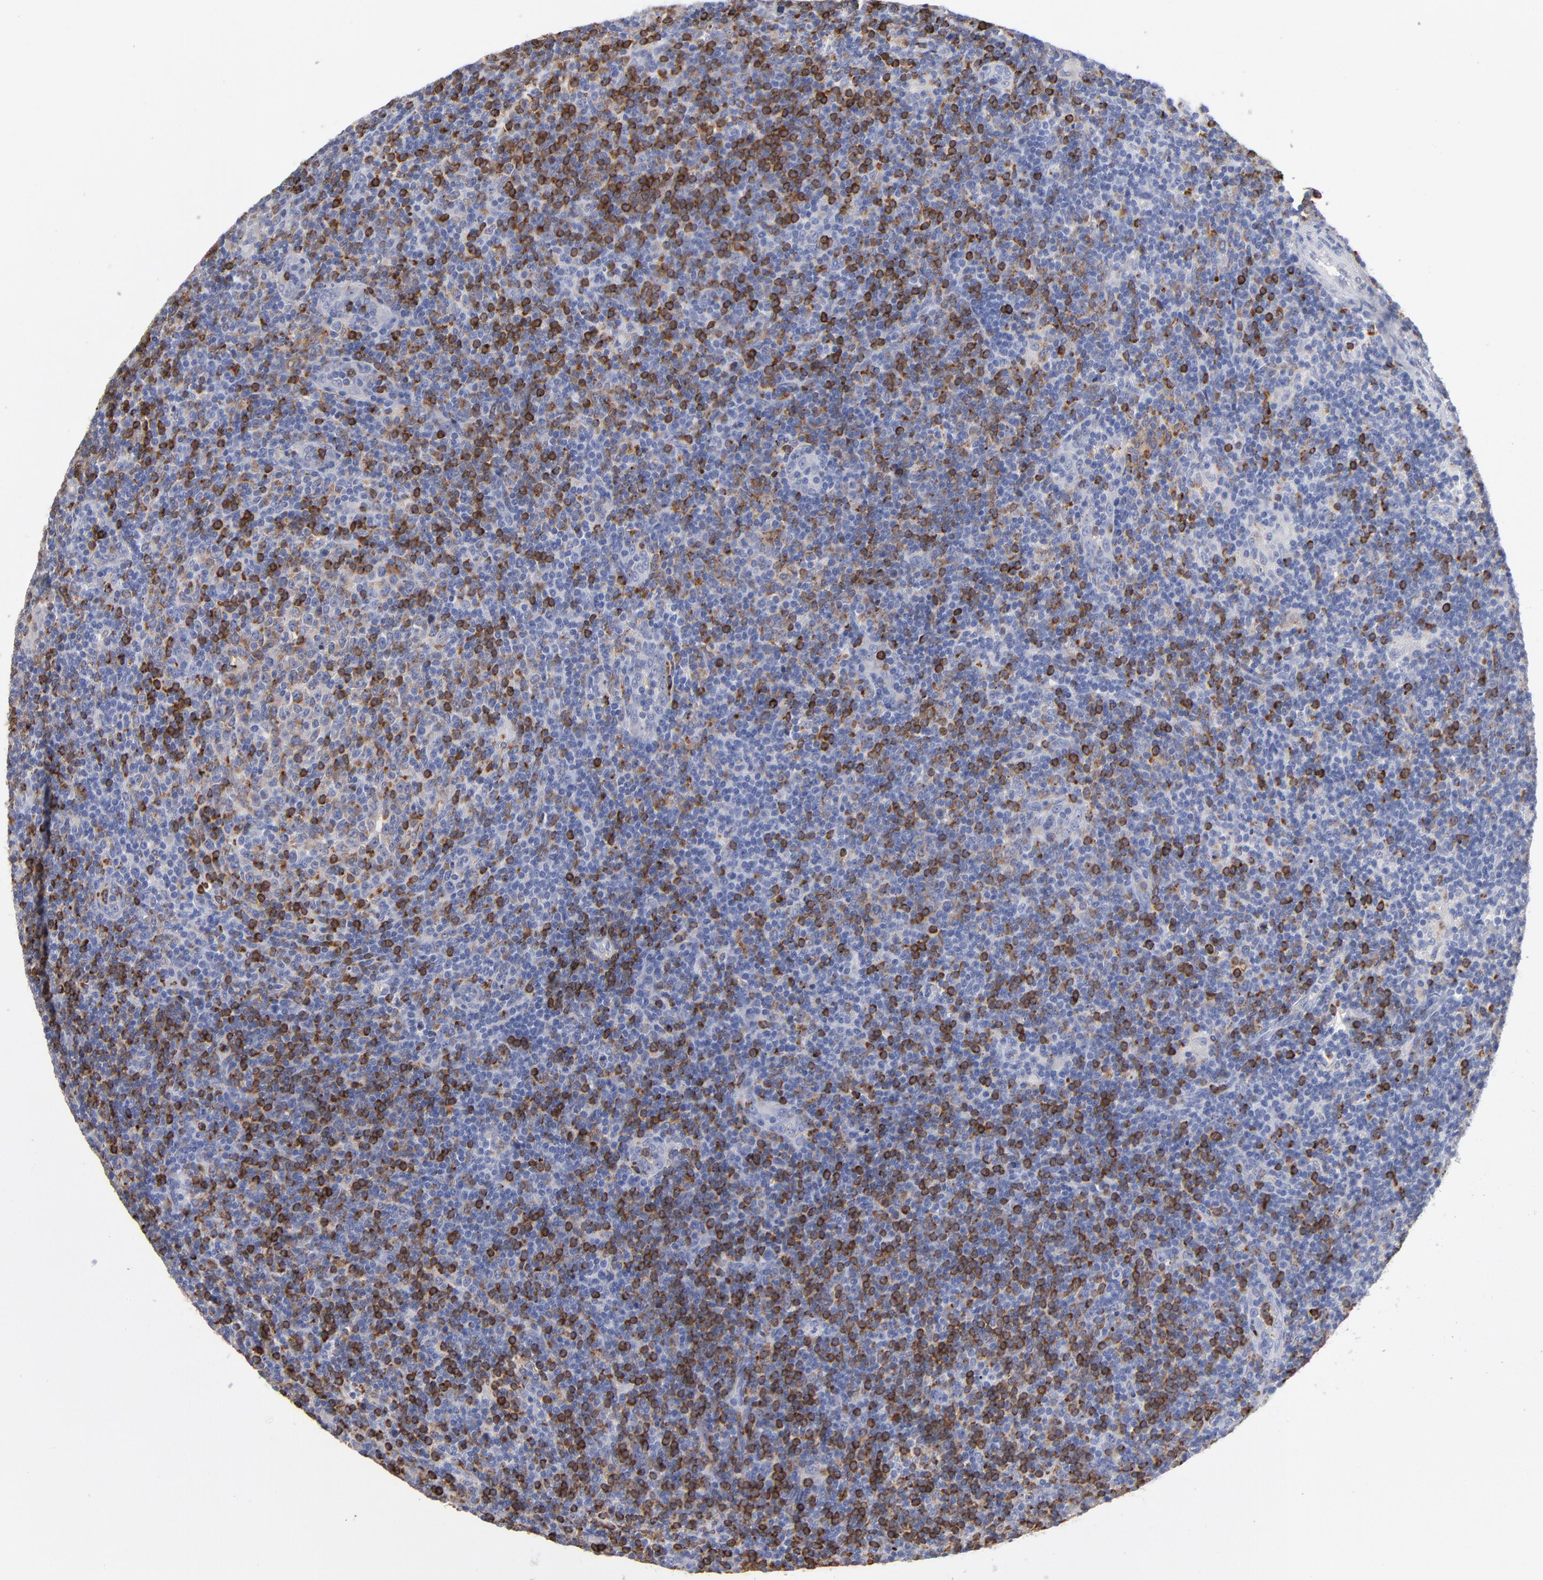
{"staining": {"intensity": "strong", "quantity": "25%-75%", "location": "cytoplasmic/membranous"}, "tissue": "lymphoma", "cell_type": "Tumor cells", "image_type": "cancer", "snomed": [{"axis": "morphology", "description": "Malignant lymphoma, non-Hodgkin's type, Low grade"}, {"axis": "topography", "description": "Lymph node"}], "caption": "Protein expression analysis of low-grade malignant lymphoma, non-Hodgkin's type exhibits strong cytoplasmic/membranous staining in approximately 25%-75% of tumor cells.", "gene": "CD180", "patient": {"sex": "male", "age": 70}}